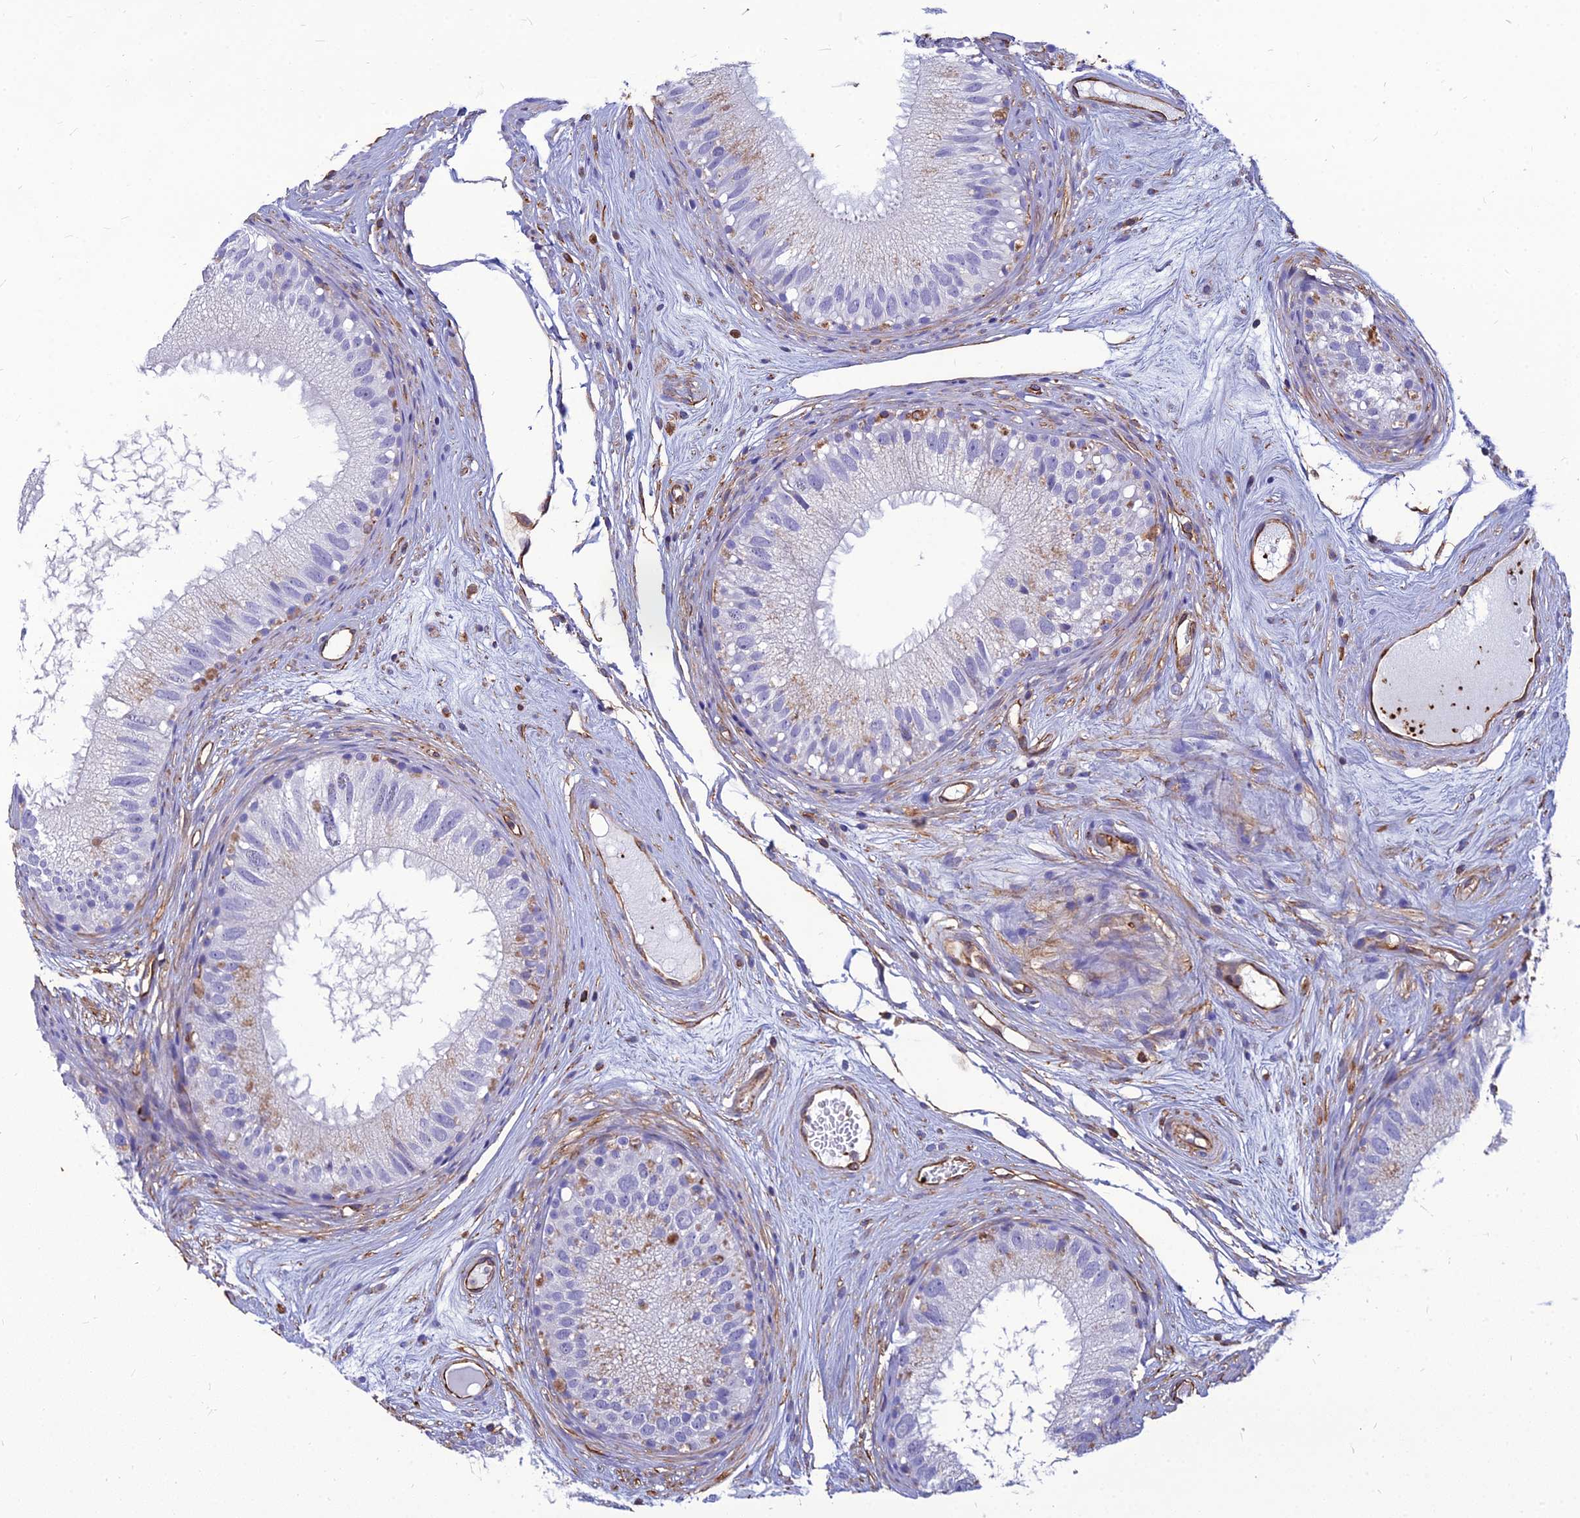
{"staining": {"intensity": "weak", "quantity": "<25%", "location": "cytoplasmic/membranous"}, "tissue": "epididymis", "cell_type": "Glandular cells", "image_type": "normal", "snomed": [{"axis": "morphology", "description": "Normal tissue, NOS"}, {"axis": "topography", "description": "Epididymis"}], "caption": "Immunohistochemical staining of benign human epididymis displays no significant positivity in glandular cells.", "gene": "PSMD11", "patient": {"sex": "male", "age": 77}}